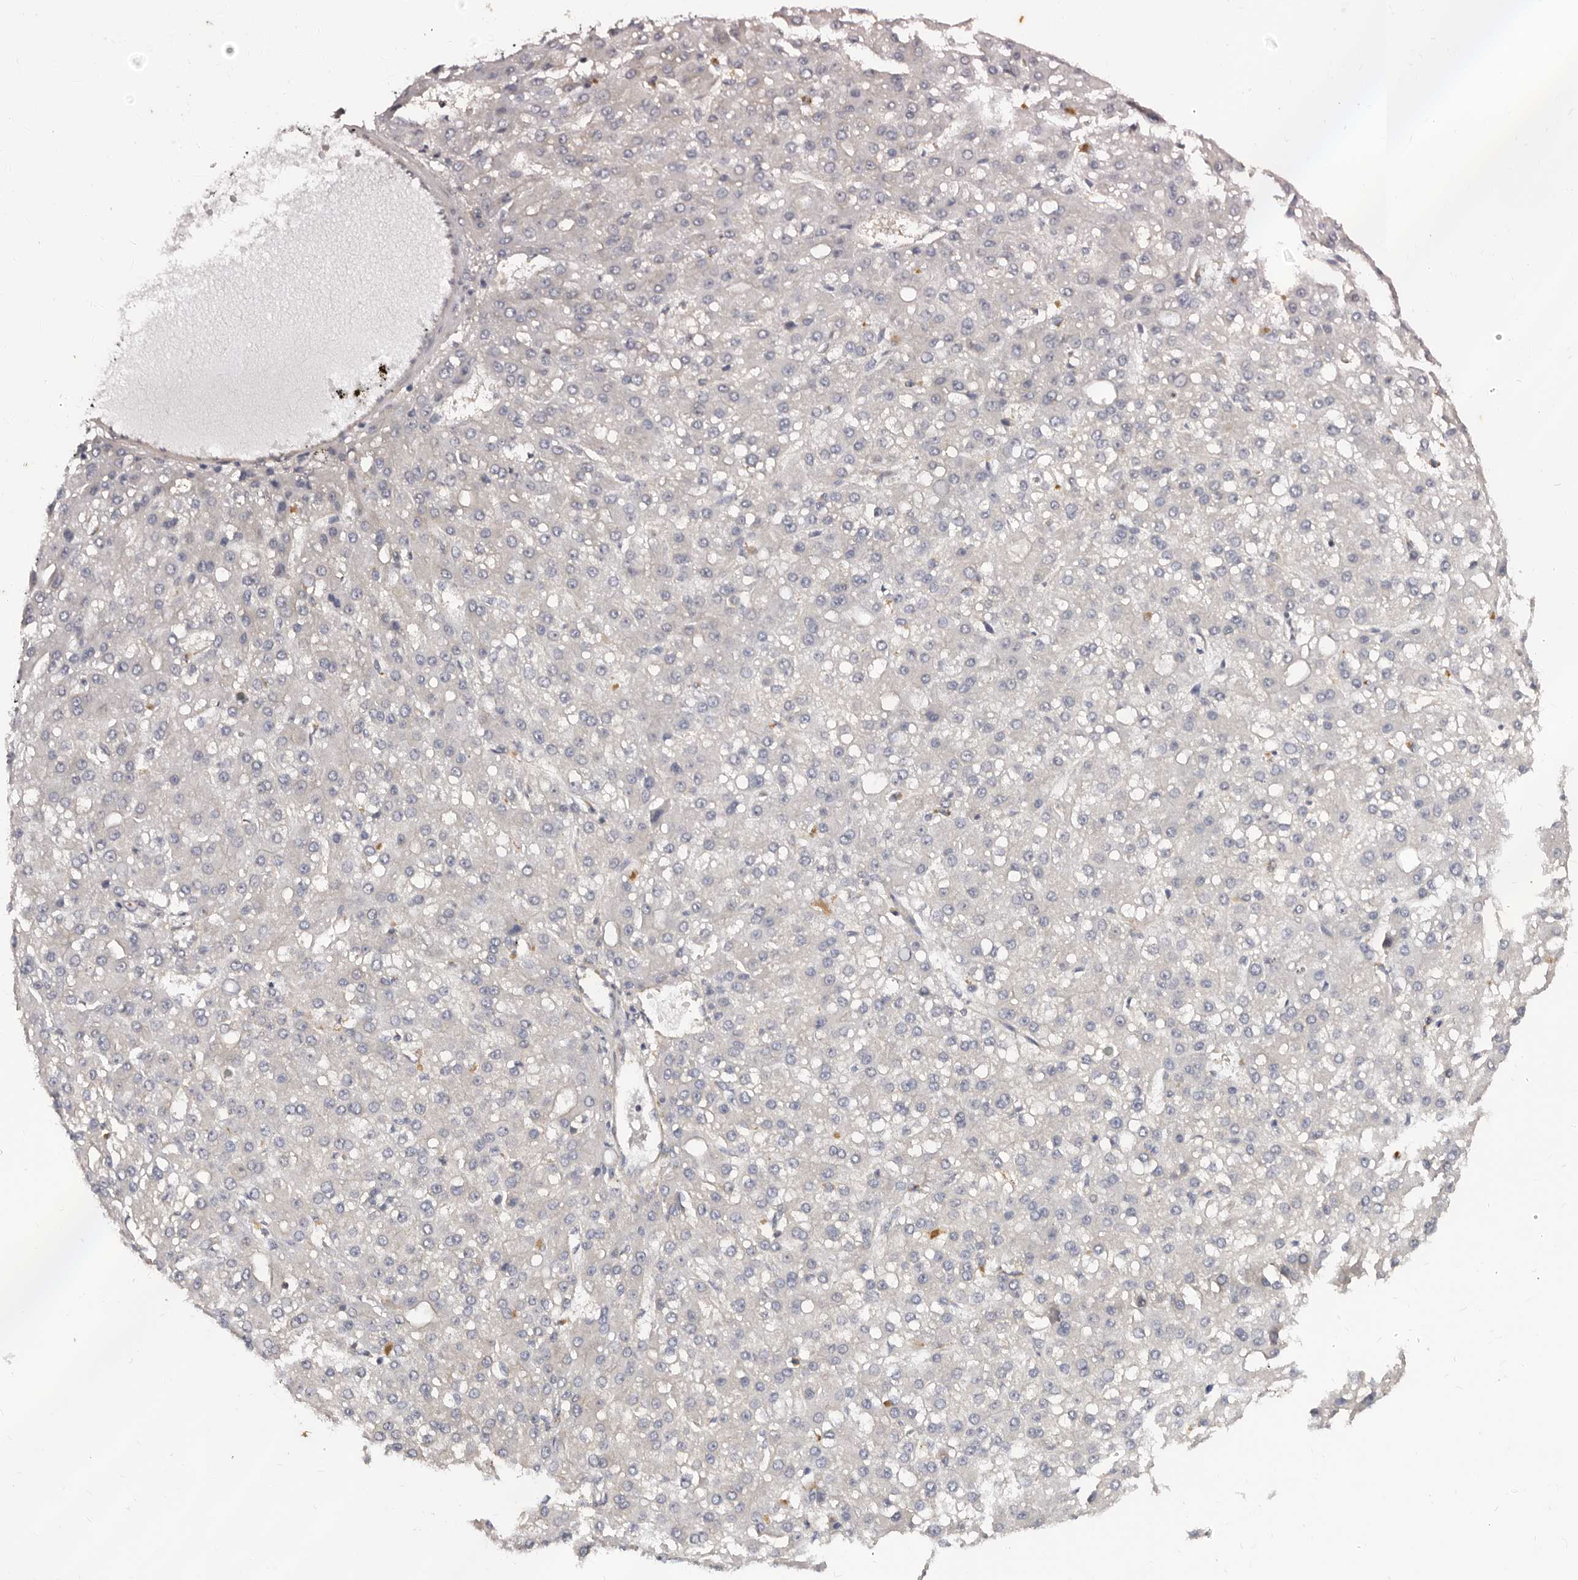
{"staining": {"intensity": "negative", "quantity": "none", "location": "none"}, "tissue": "liver cancer", "cell_type": "Tumor cells", "image_type": "cancer", "snomed": [{"axis": "morphology", "description": "Carcinoma, Hepatocellular, NOS"}, {"axis": "topography", "description": "Liver"}], "caption": "This is an immunohistochemistry photomicrograph of liver cancer. There is no positivity in tumor cells.", "gene": "ADAMTS20", "patient": {"sex": "male", "age": 67}}